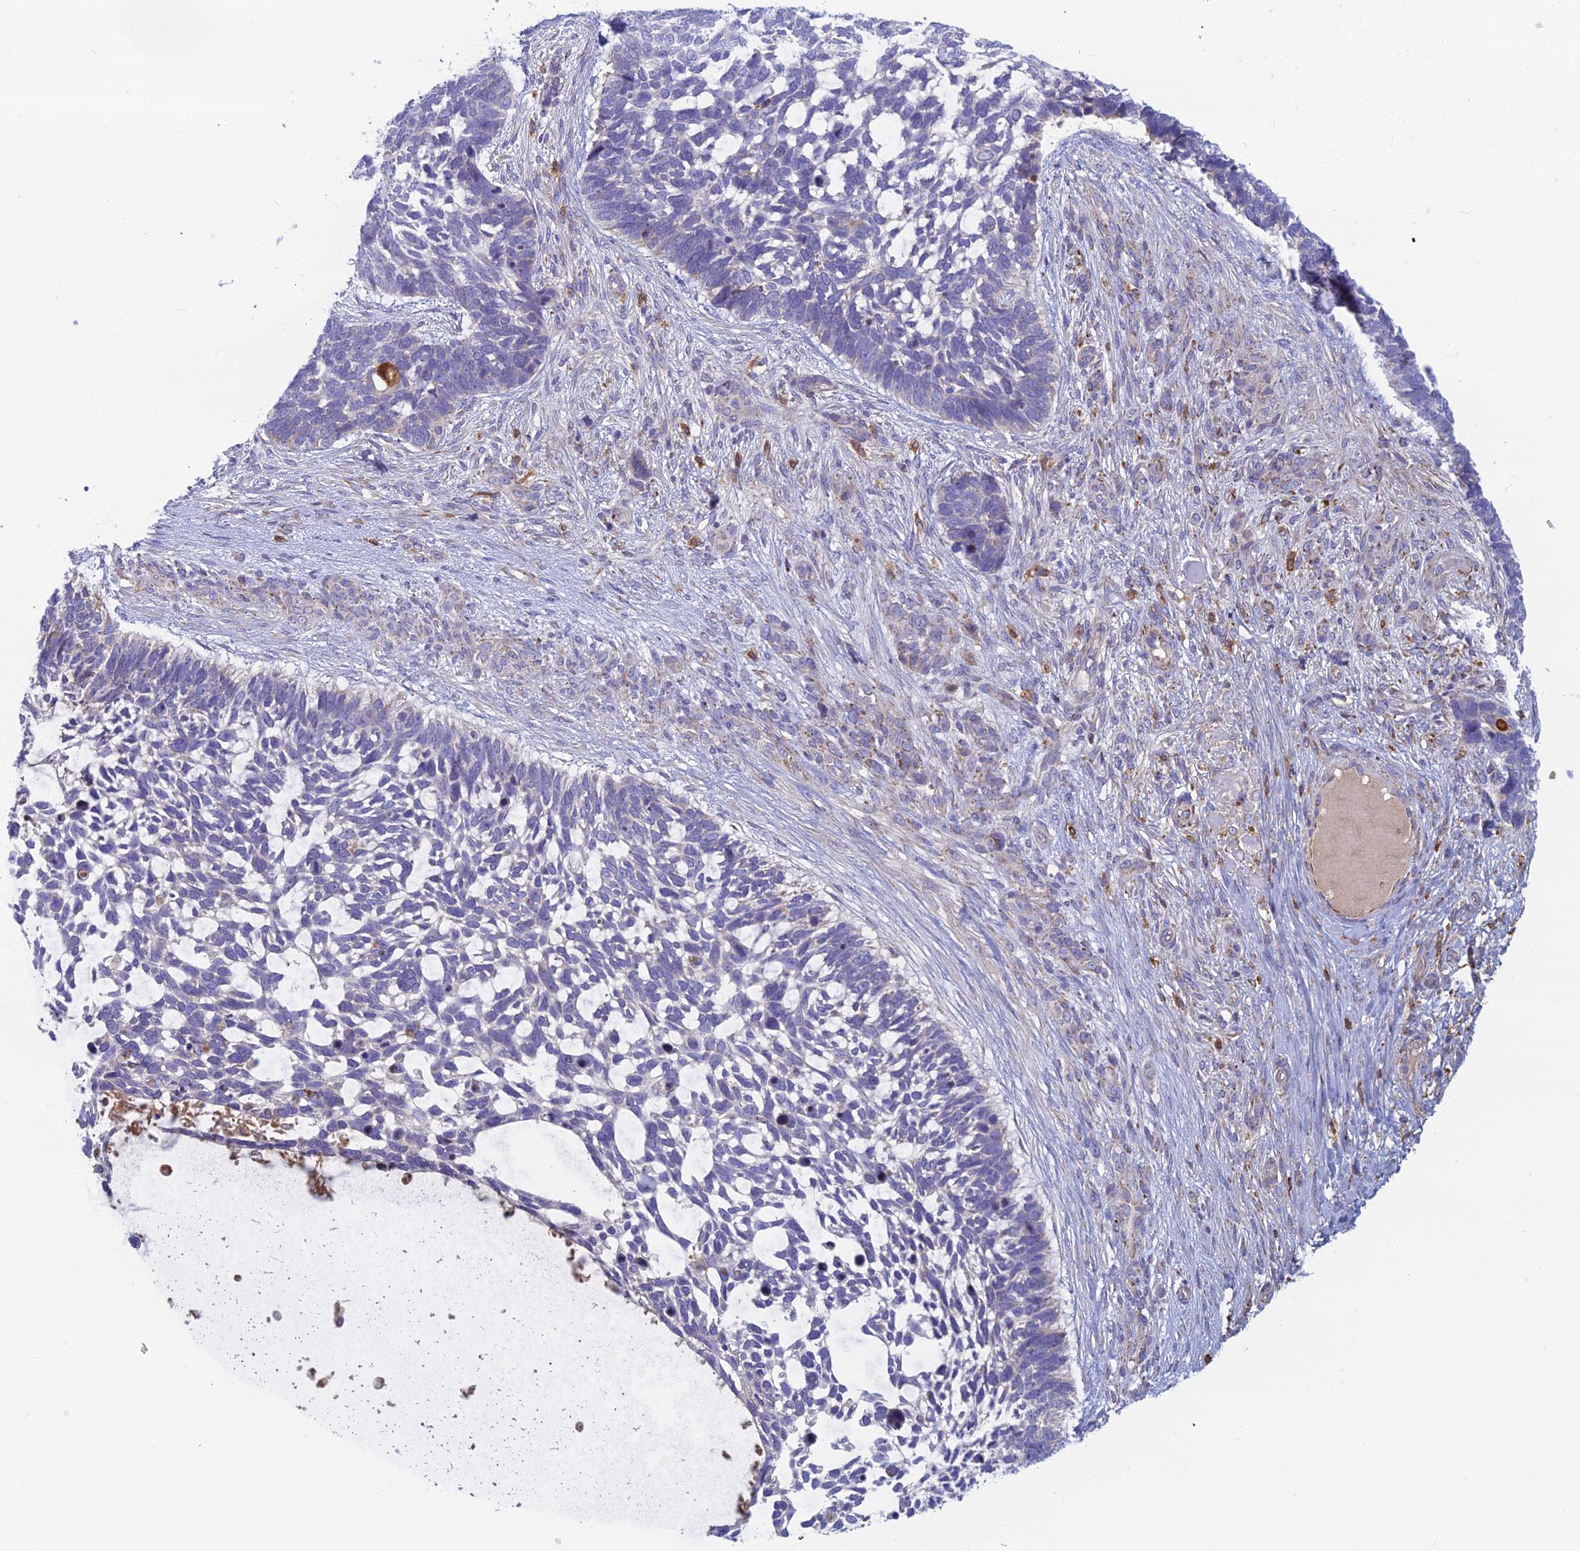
{"staining": {"intensity": "negative", "quantity": "none", "location": "none"}, "tissue": "skin cancer", "cell_type": "Tumor cells", "image_type": "cancer", "snomed": [{"axis": "morphology", "description": "Basal cell carcinoma"}, {"axis": "topography", "description": "Skin"}], "caption": "Skin cancer stained for a protein using immunohistochemistry reveals no staining tumor cells.", "gene": "IFTAP", "patient": {"sex": "male", "age": 88}}